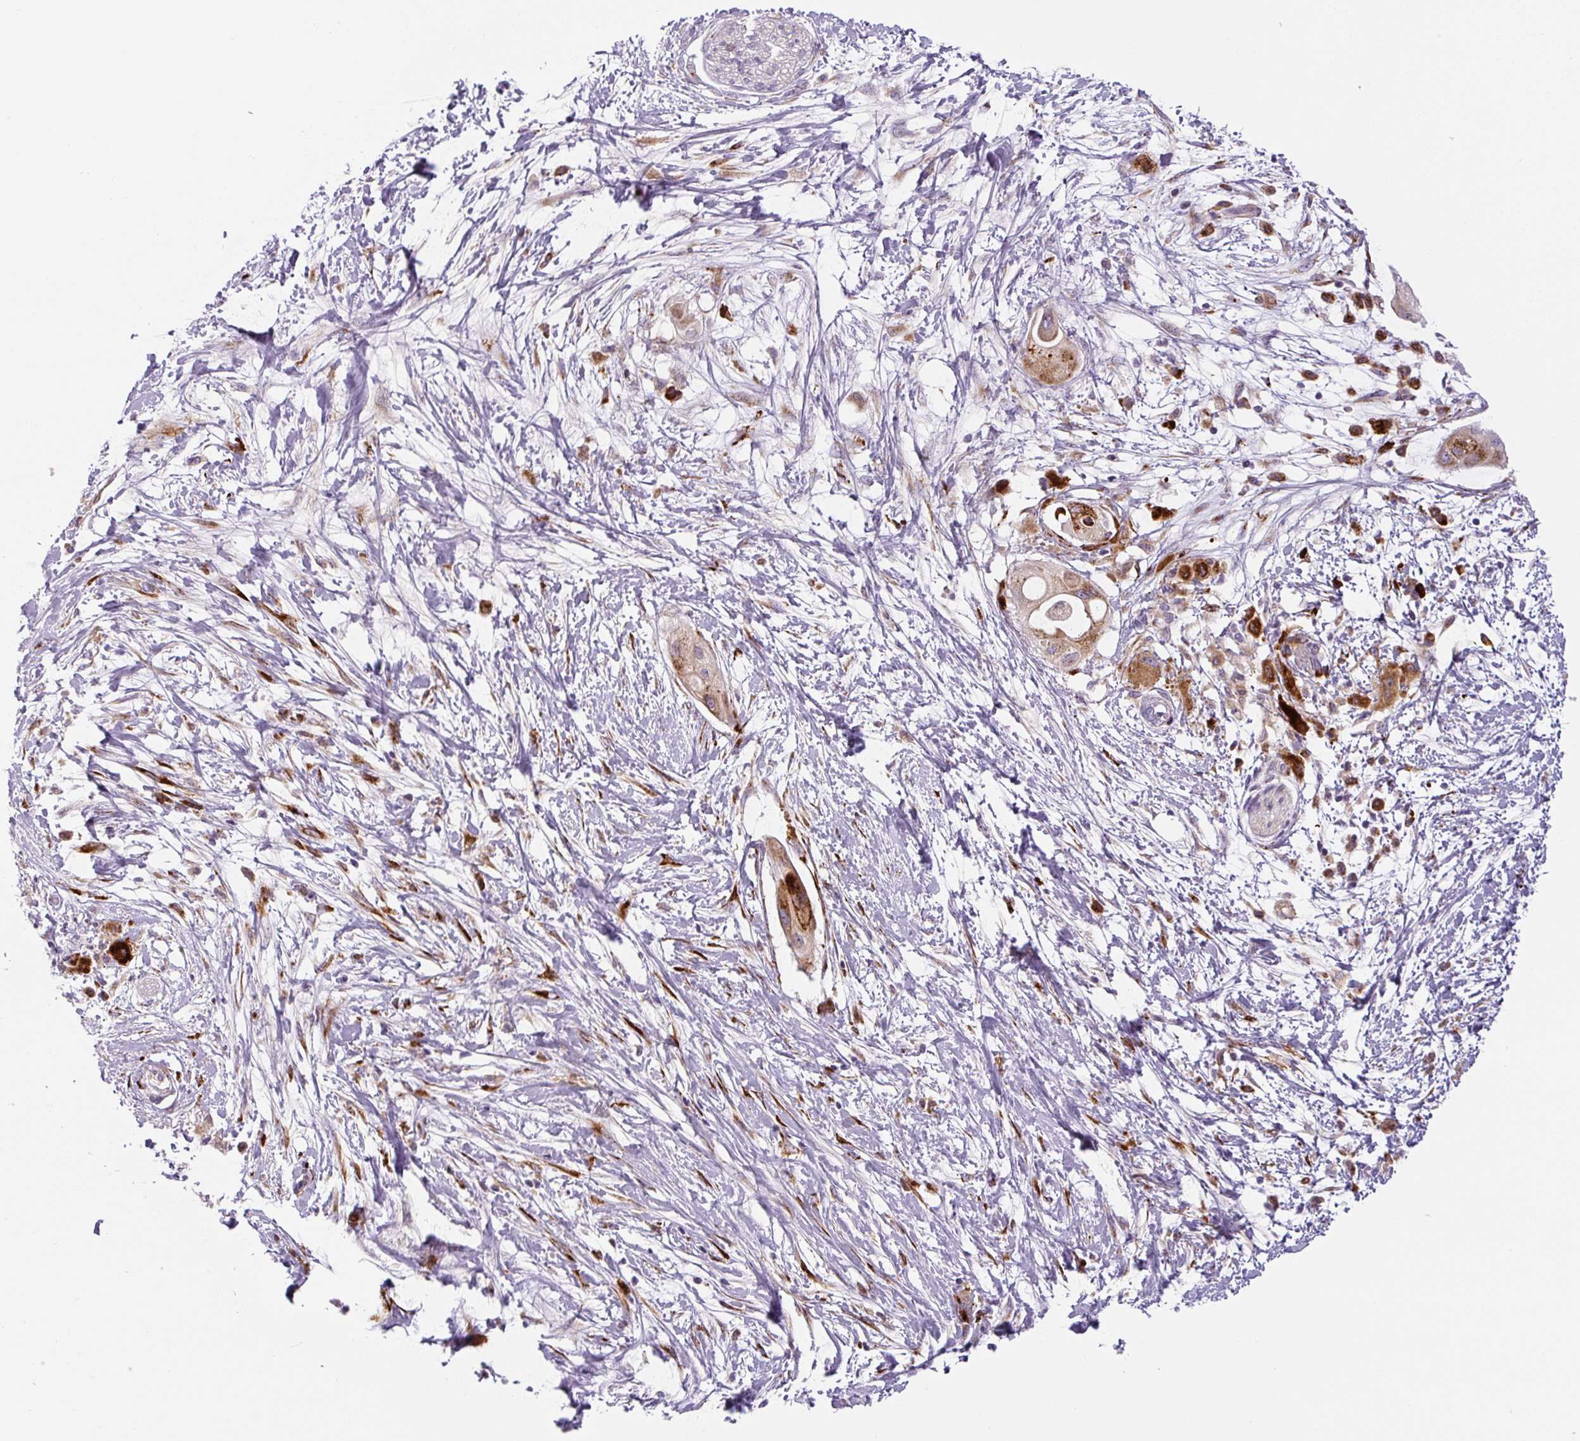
{"staining": {"intensity": "moderate", "quantity": ">75%", "location": "cytoplasmic/membranous"}, "tissue": "pancreatic cancer", "cell_type": "Tumor cells", "image_type": "cancer", "snomed": [{"axis": "morphology", "description": "Adenocarcinoma, NOS"}, {"axis": "topography", "description": "Pancreas"}], "caption": "A photomicrograph showing moderate cytoplasmic/membranous positivity in about >75% of tumor cells in pancreatic cancer, as visualized by brown immunohistochemical staining.", "gene": "DISP3", "patient": {"sex": "male", "age": 68}}